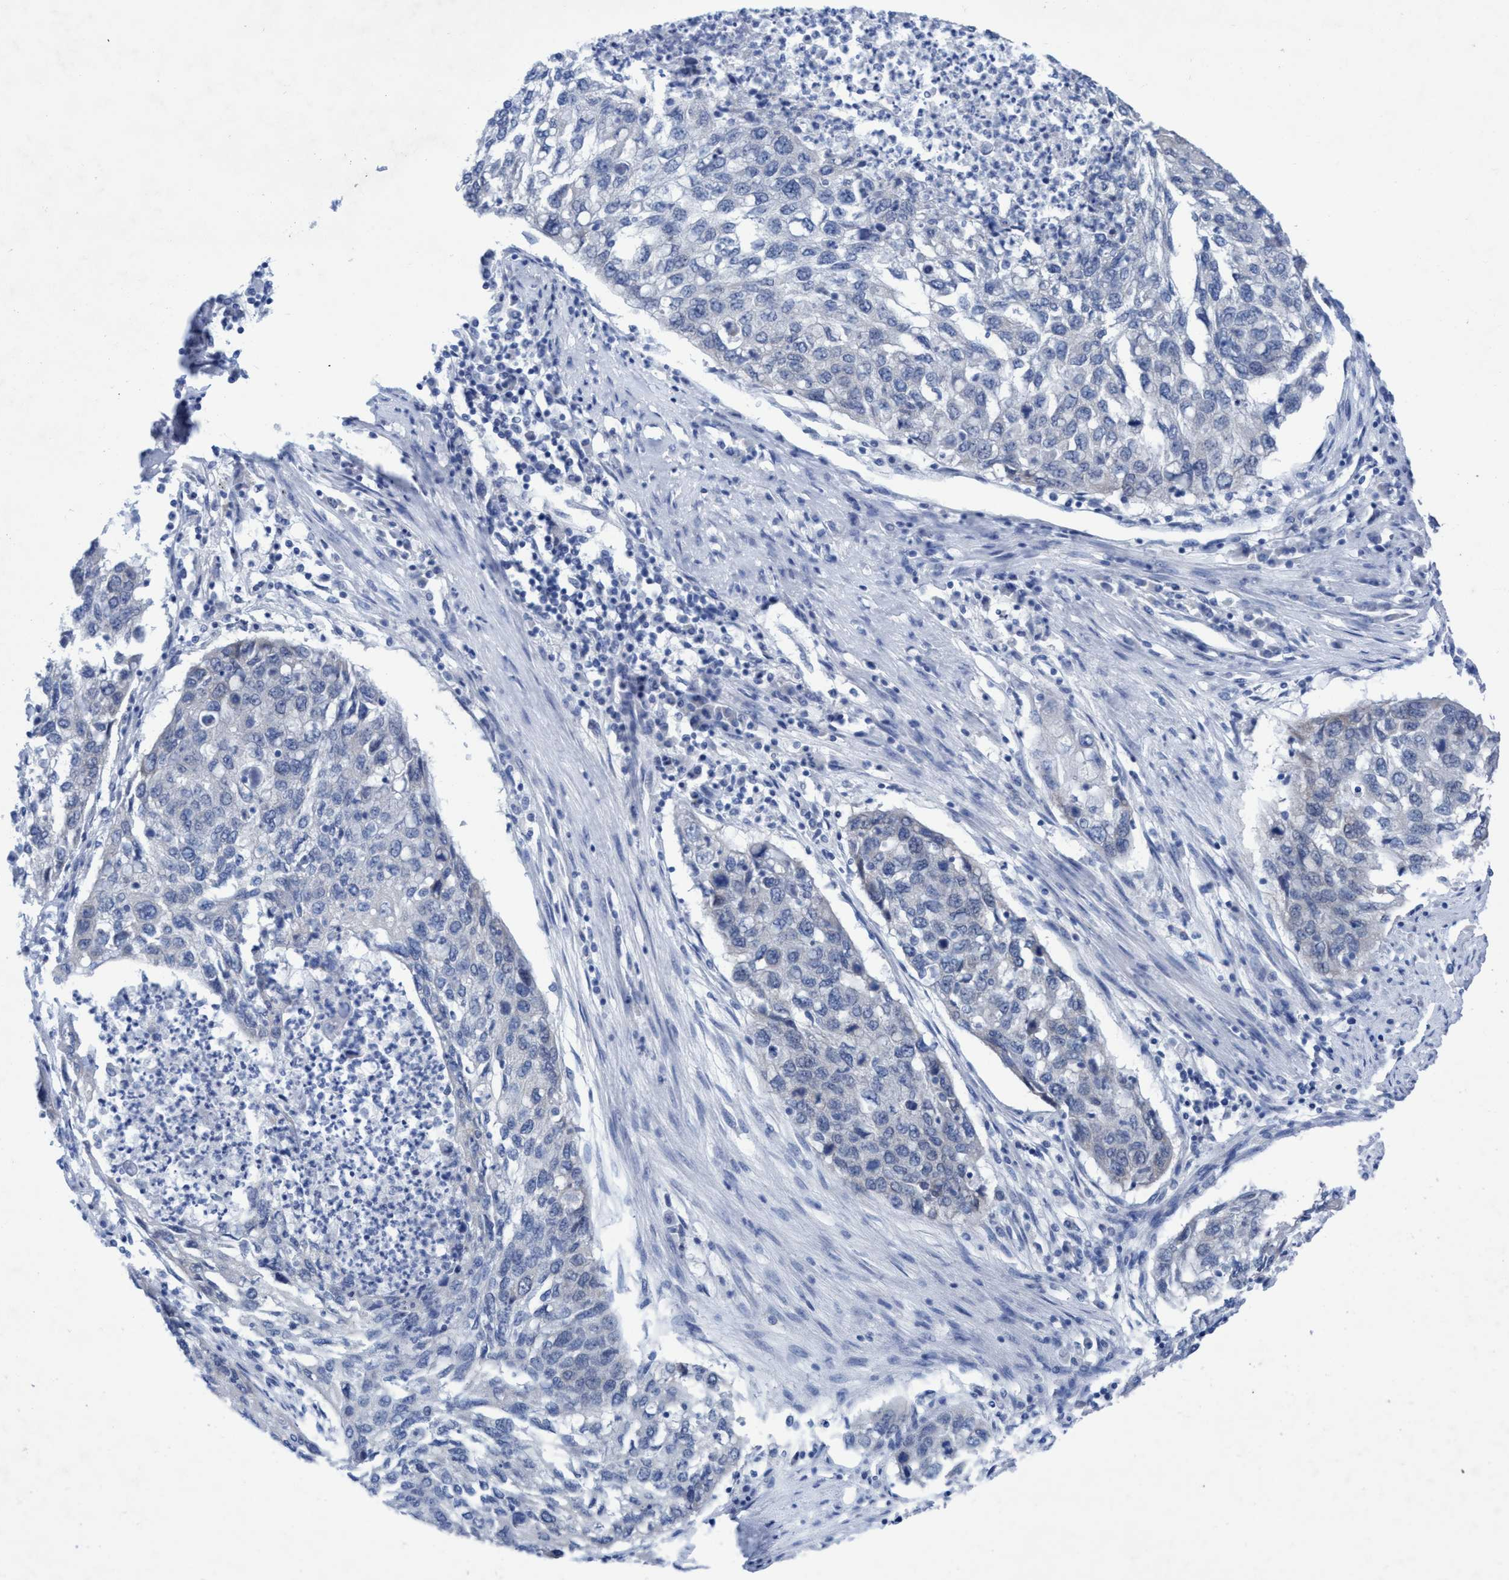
{"staining": {"intensity": "negative", "quantity": "none", "location": "none"}, "tissue": "lung cancer", "cell_type": "Tumor cells", "image_type": "cancer", "snomed": [{"axis": "morphology", "description": "Squamous cell carcinoma, NOS"}, {"axis": "topography", "description": "Lung"}], "caption": "This photomicrograph is of lung cancer stained with IHC to label a protein in brown with the nuclei are counter-stained blue. There is no positivity in tumor cells. (Stains: DAB (3,3'-diaminobenzidine) immunohistochemistry (IHC) with hematoxylin counter stain, Microscopy: brightfield microscopy at high magnification).", "gene": "RSAD1", "patient": {"sex": "female", "age": 63}}